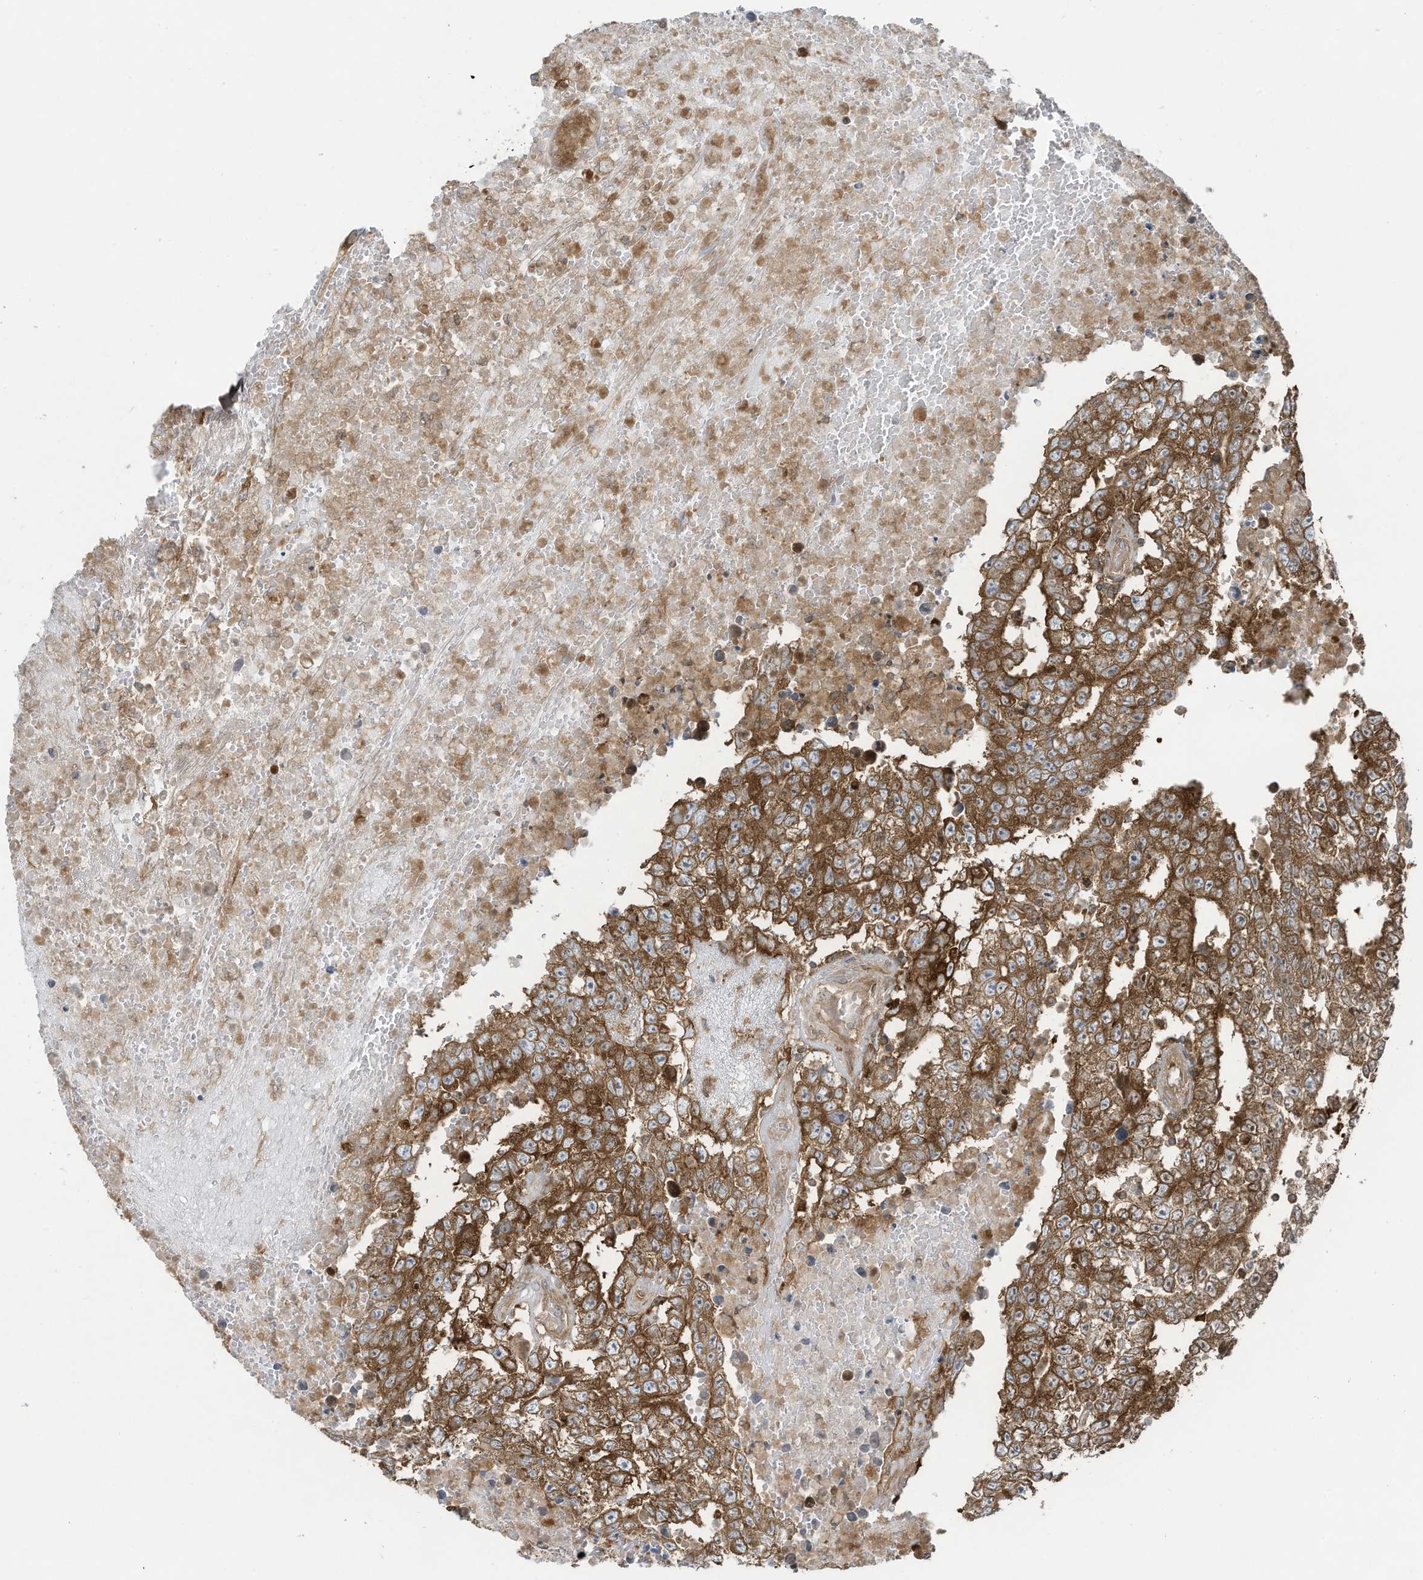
{"staining": {"intensity": "moderate", "quantity": ">75%", "location": "cytoplasmic/membranous"}, "tissue": "testis cancer", "cell_type": "Tumor cells", "image_type": "cancer", "snomed": [{"axis": "morphology", "description": "Carcinoma, Embryonal, NOS"}, {"axis": "topography", "description": "Testis"}], "caption": "A brown stain labels moderate cytoplasmic/membranous staining of a protein in human testis cancer tumor cells. (Stains: DAB (3,3'-diaminobenzidine) in brown, nuclei in blue, Microscopy: brightfield microscopy at high magnification).", "gene": "OLA1", "patient": {"sex": "male", "age": 25}}